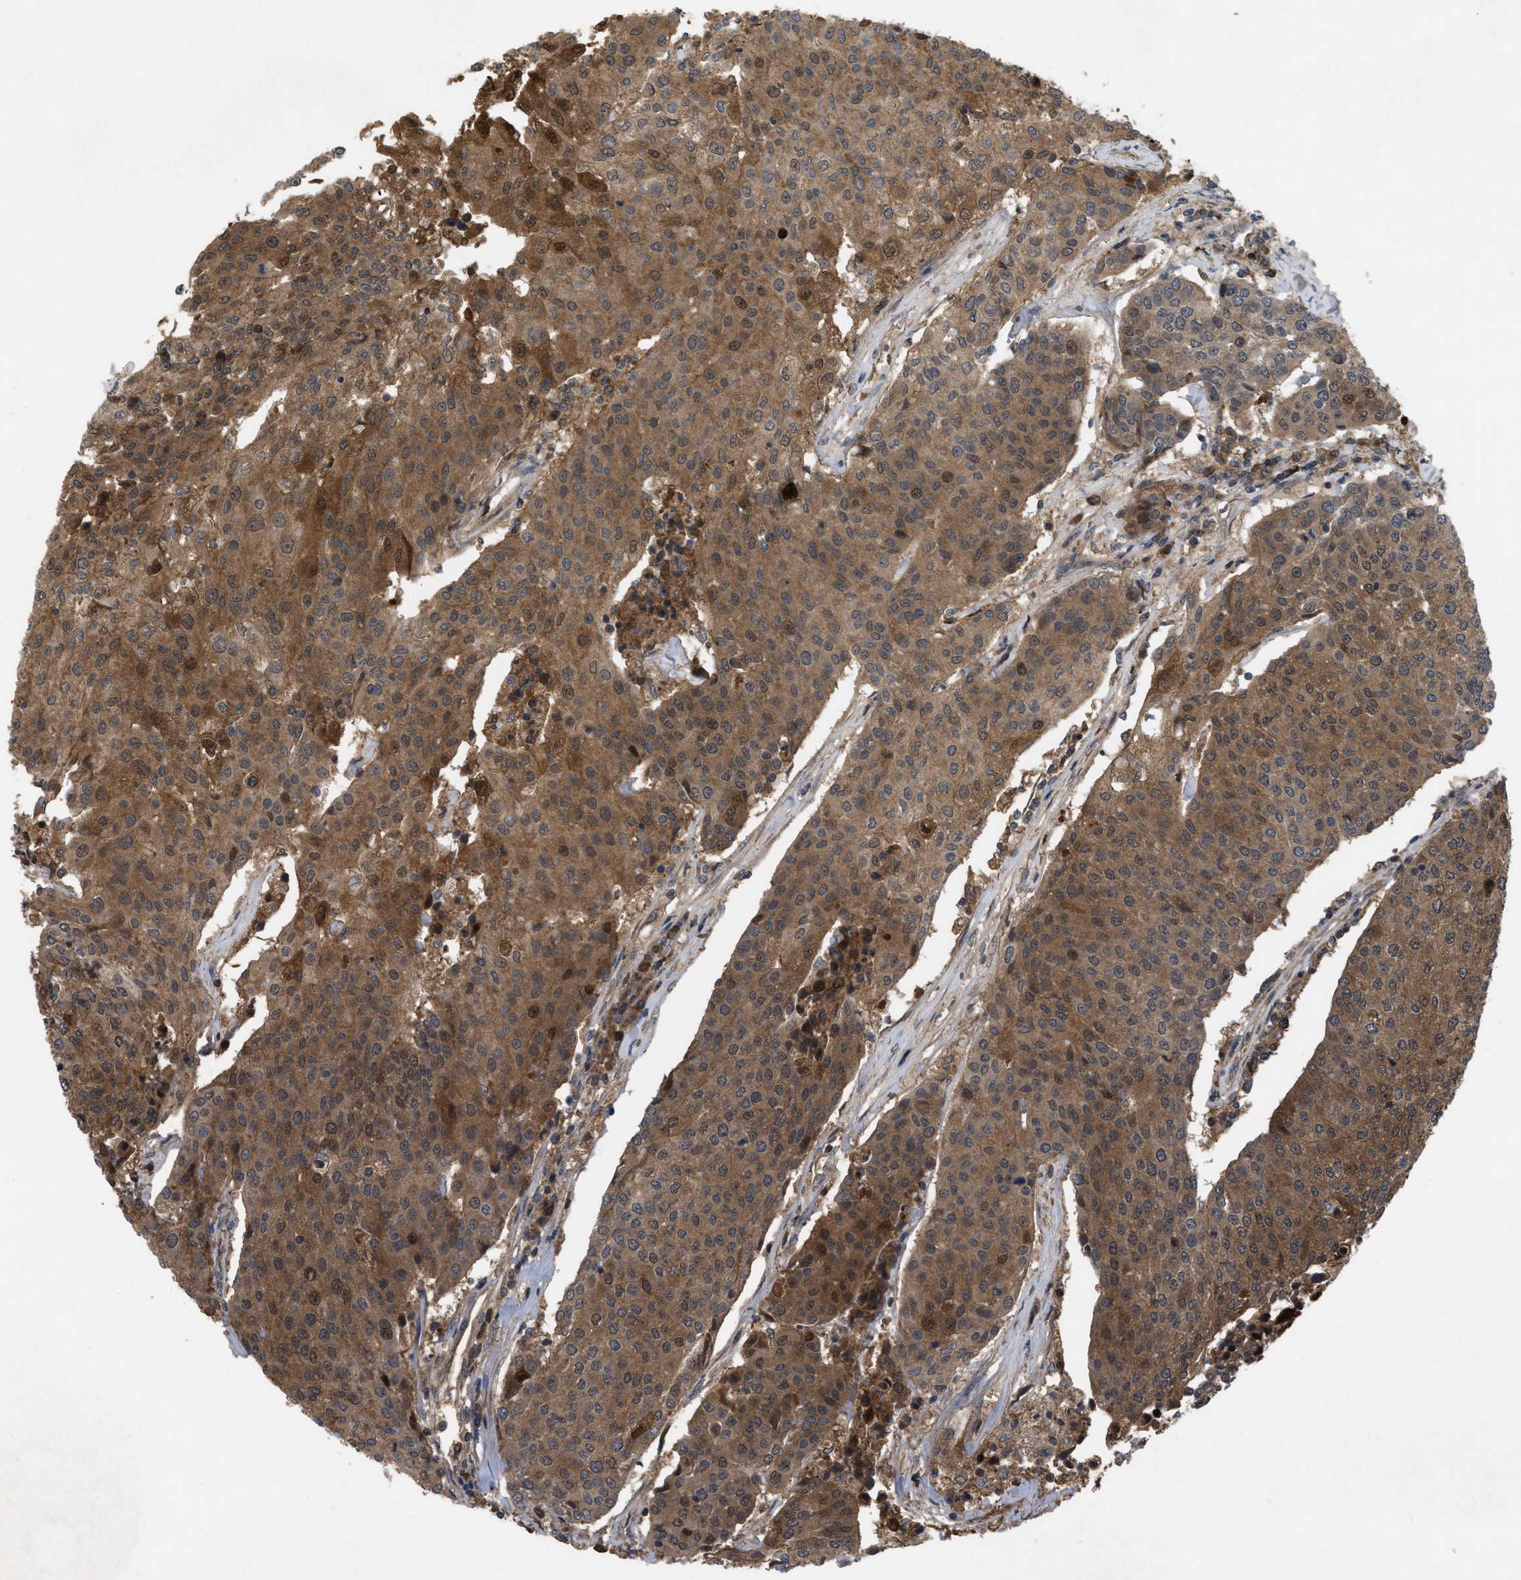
{"staining": {"intensity": "moderate", "quantity": ">75%", "location": "cytoplasmic/membranous"}, "tissue": "urothelial cancer", "cell_type": "Tumor cells", "image_type": "cancer", "snomed": [{"axis": "morphology", "description": "Urothelial carcinoma, High grade"}, {"axis": "topography", "description": "Urinary bladder"}], "caption": "Protein expression by immunohistochemistry demonstrates moderate cytoplasmic/membranous expression in about >75% of tumor cells in high-grade urothelial carcinoma. (IHC, brightfield microscopy, high magnification).", "gene": "RAB2A", "patient": {"sex": "female", "age": 85}}